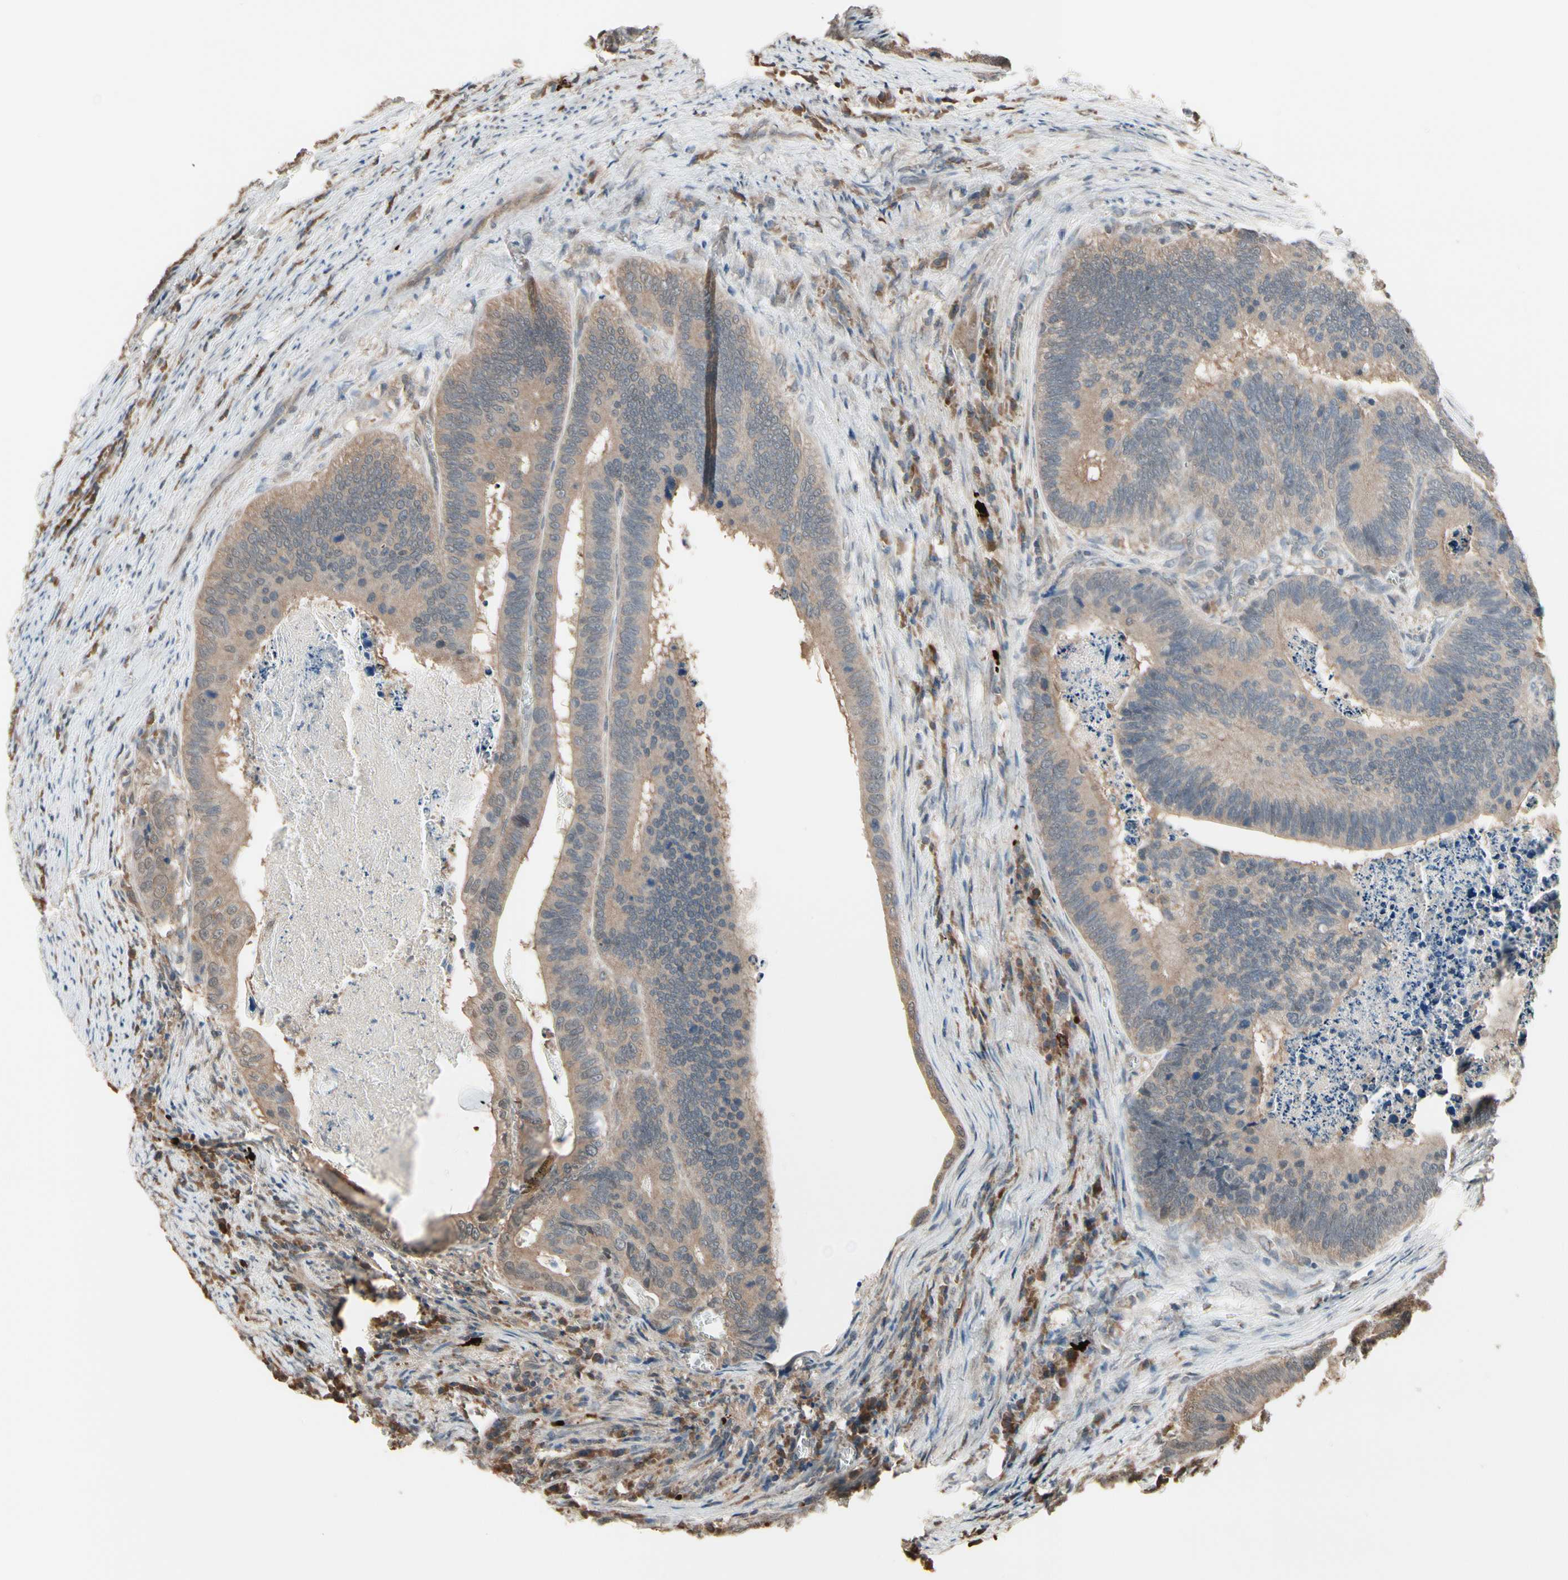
{"staining": {"intensity": "weak", "quantity": ">75%", "location": "cytoplasmic/membranous"}, "tissue": "colorectal cancer", "cell_type": "Tumor cells", "image_type": "cancer", "snomed": [{"axis": "morphology", "description": "Adenocarcinoma, NOS"}, {"axis": "topography", "description": "Colon"}], "caption": "DAB immunohistochemical staining of human adenocarcinoma (colorectal) shows weak cytoplasmic/membranous protein staining in about >75% of tumor cells. Ihc stains the protein in brown and the nuclei are stained blue.", "gene": "PNPLA7", "patient": {"sex": "male", "age": 72}}